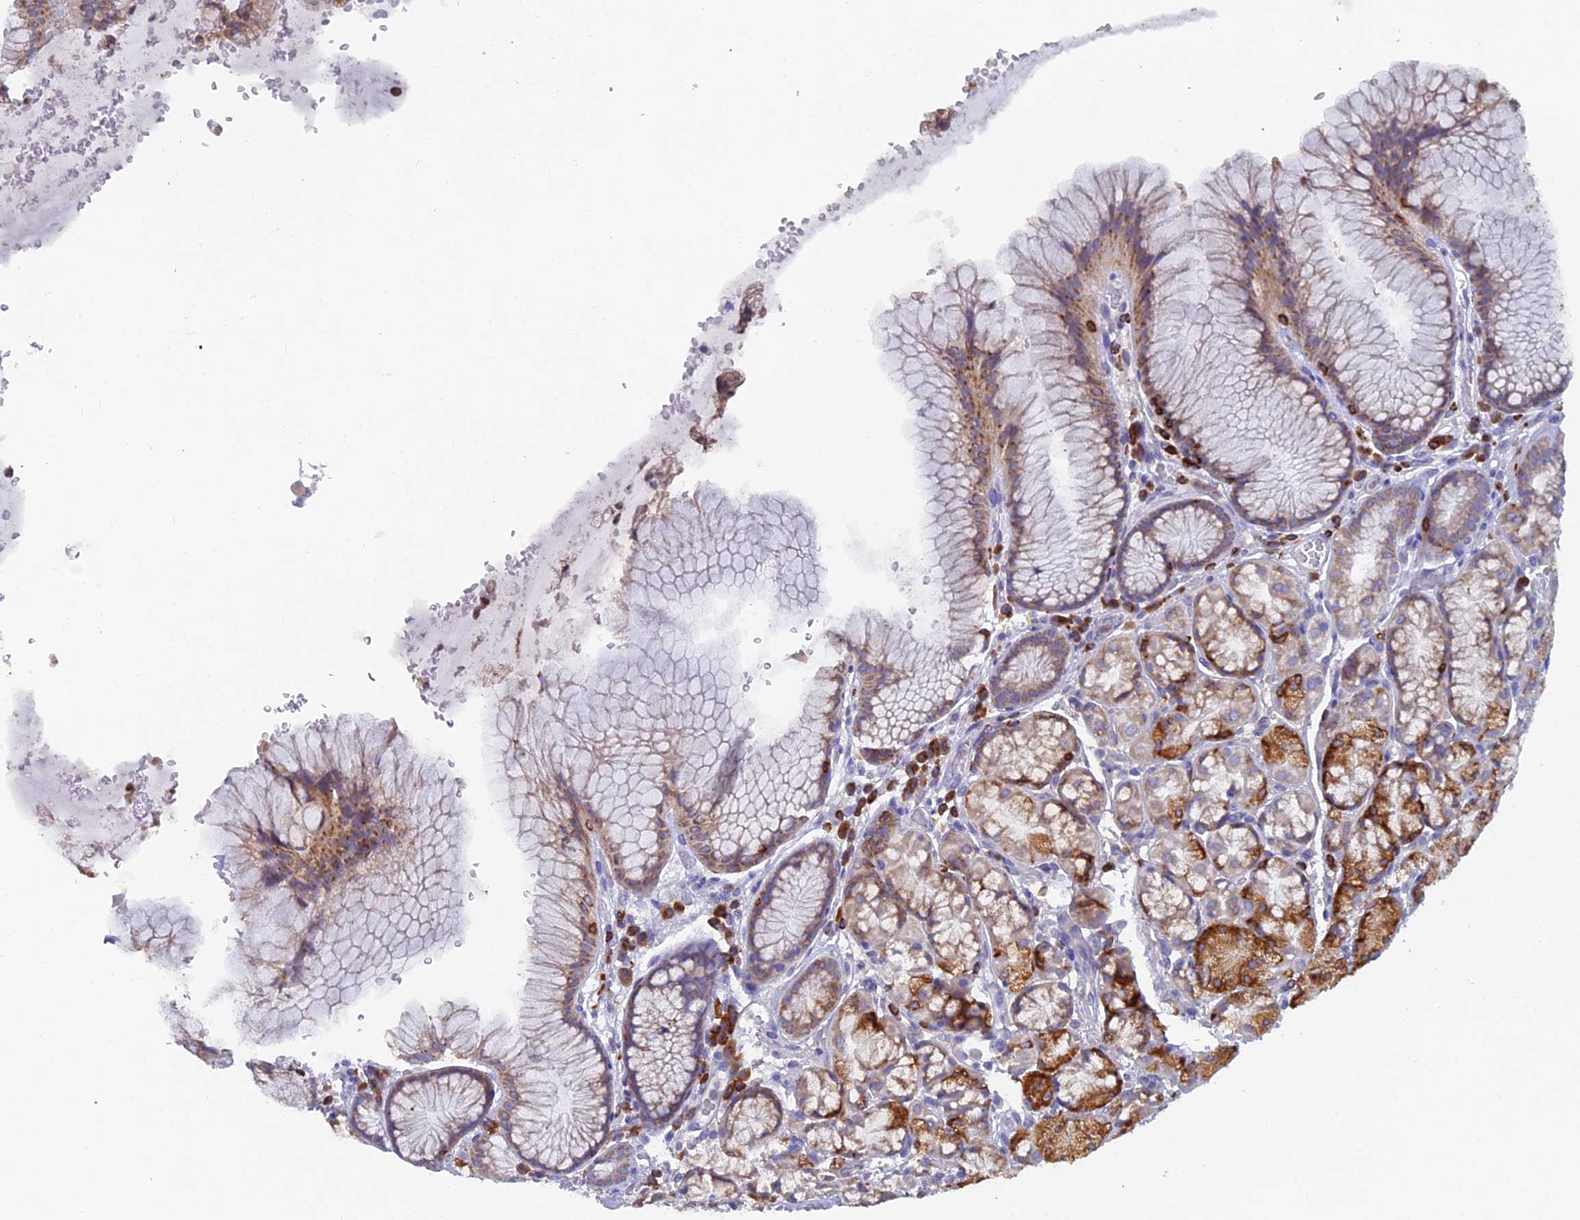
{"staining": {"intensity": "strong", "quantity": "25%-75%", "location": "cytoplasmic/membranous"}, "tissue": "stomach", "cell_type": "Glandular cells", "image_type": "normal", "snomed": [{"axis": "morphology", "description": "Normal tissue, NOS"}, {"axis": "topography", "description": "Stomach"}], "caption": "Immunohistochemical staining of benign human stomach reveals 25%-75% levels of strong cytoplasmic/membranous protein staining in approximately 25%-75% of glandular cells. The staining was performed using DAB (3,3'-diaminobenzidine), with brown indicating positive protein expression. Nuclei are stained blue with hematoxylin.", "gene": "ABI3BP", "patient": {"sex": "male", "age": 63}}